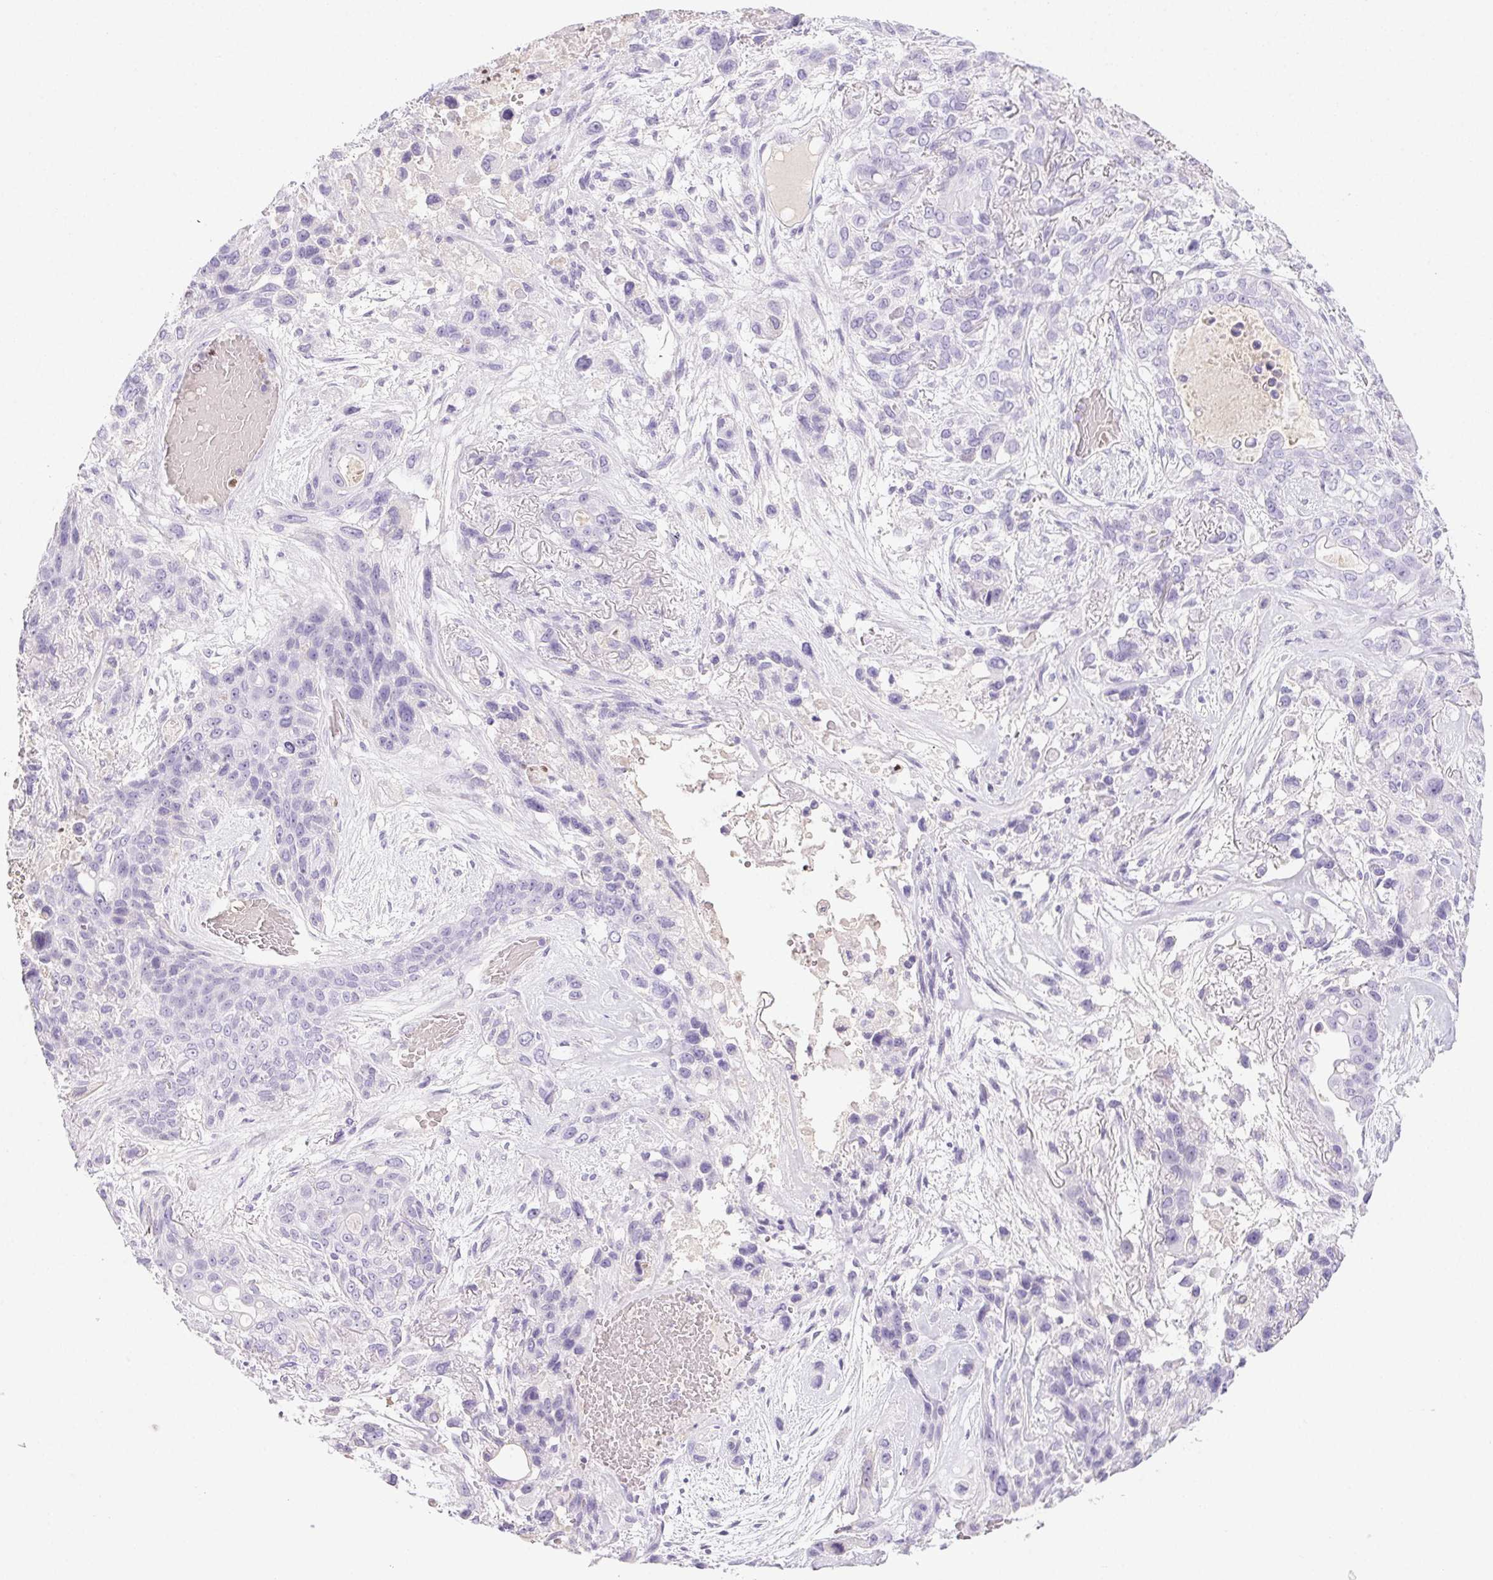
{"staining": {"intensity": "negative", "quantity": "none", "location": "none"}, "tissue": "lung cancer", "cell_type": "Tumor cells", "image_type": "cancer", "snomed": [{"axis": "morphology", "description": "Squamous cell carcinoma, NOS"}, {"axis": "topography", "description": "Lung"}], "caption": "IHC image of neoplastic tissue: human lung cancer (squamous cell carcinoma) stained with DAB (3,3'-diaminobenzidine) displays no significant protein positivity in tumor cells.", "gene": "PADI4", "patient": {"sex": "female", "age": 70}}